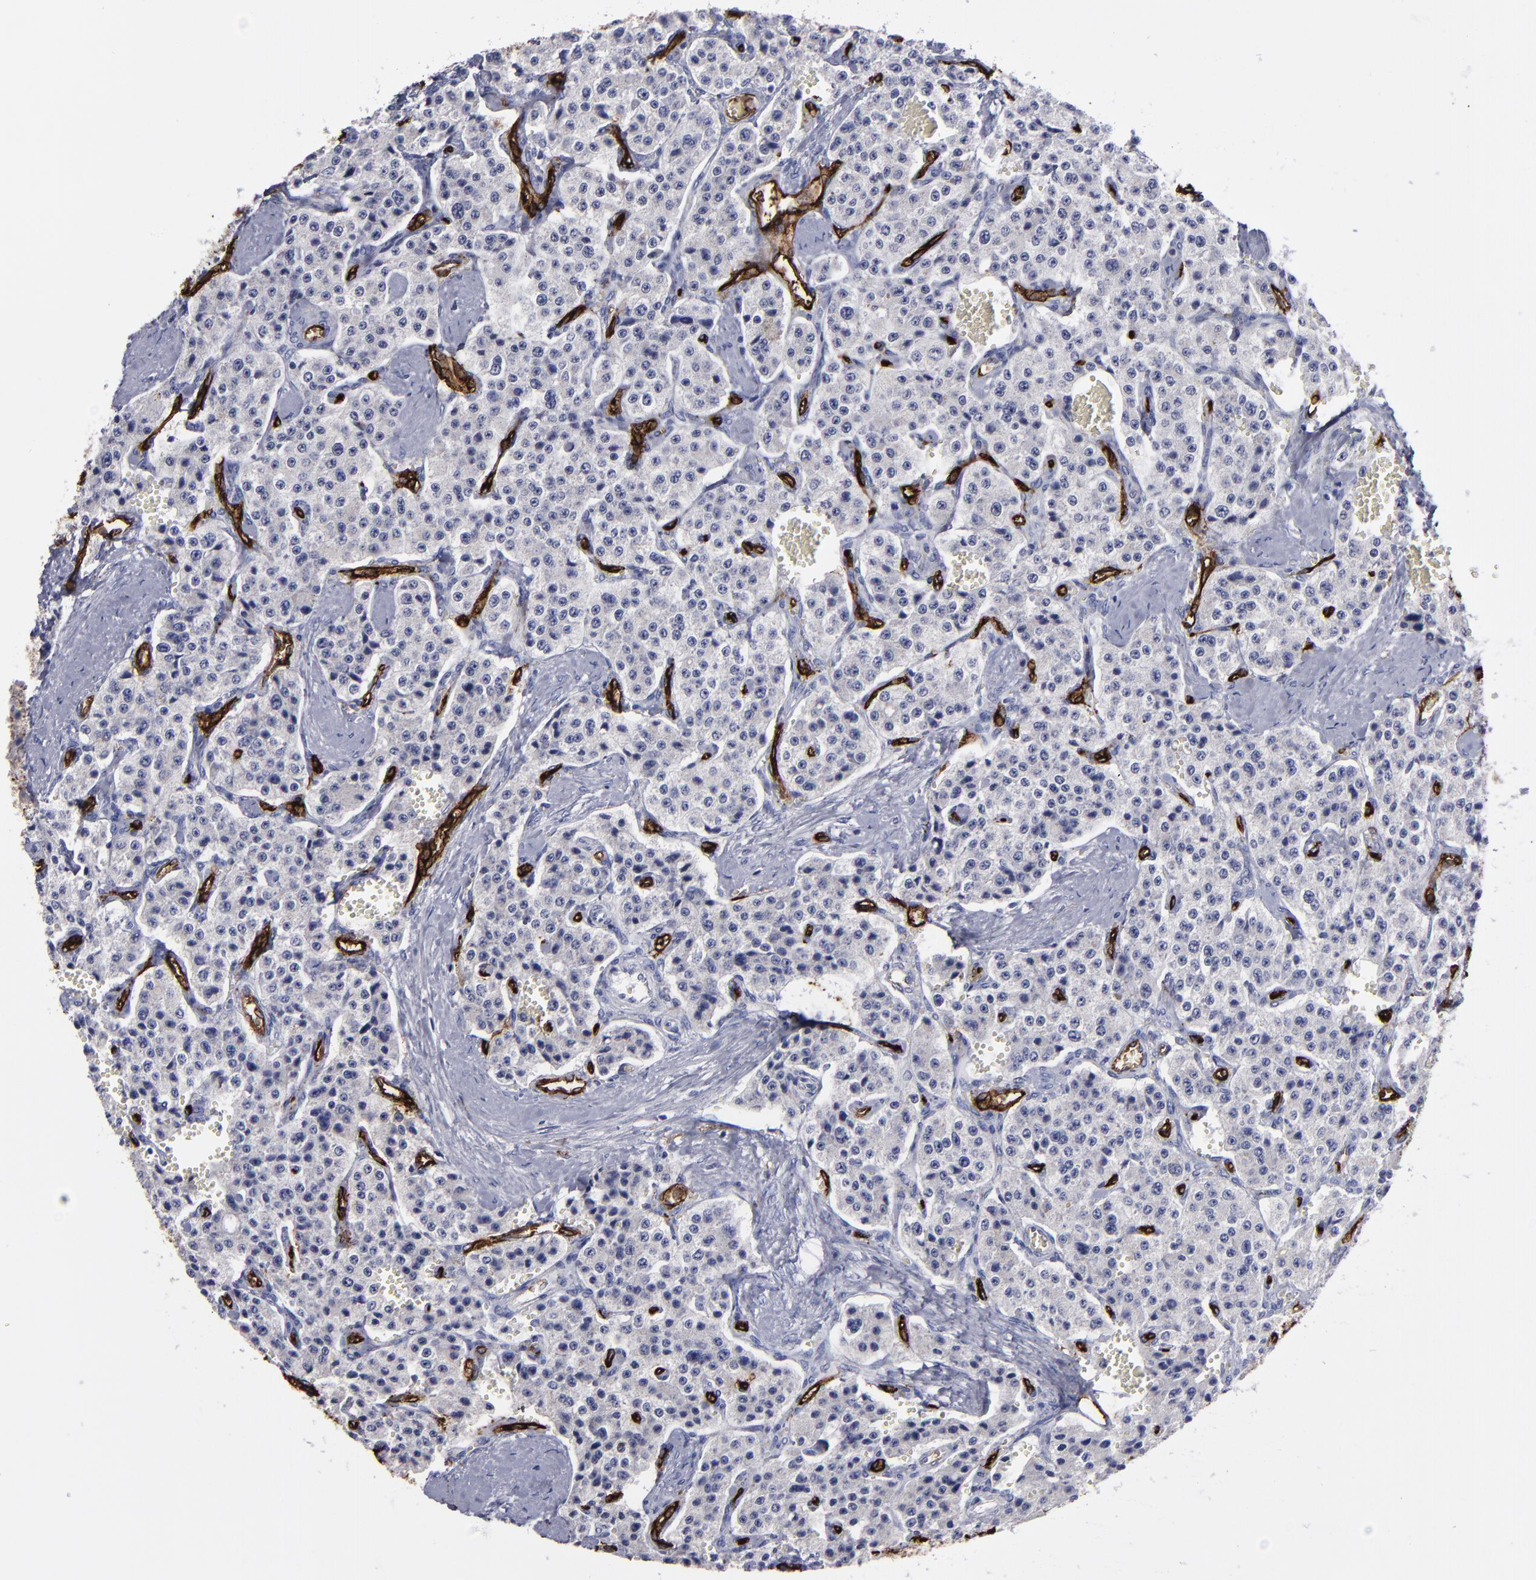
{"staining": {"intensity": "negative", "quantity": "none", "location": "none"}, "tissue": "carcinoid", "cell_type": "Tumor cells", "image_type": "cancer", "snomed": [{"axis": "morphology", "description": "Carcinoid, malignant, NOS"}, {"axis": "topography", "description": "Small intestine"}], "caption": "A photomicrograph of carcinoid stained for a protein shows no brown staining in tumor cells.", "gene": "CD36", "patient": {"sex": "male", "age": 52}}